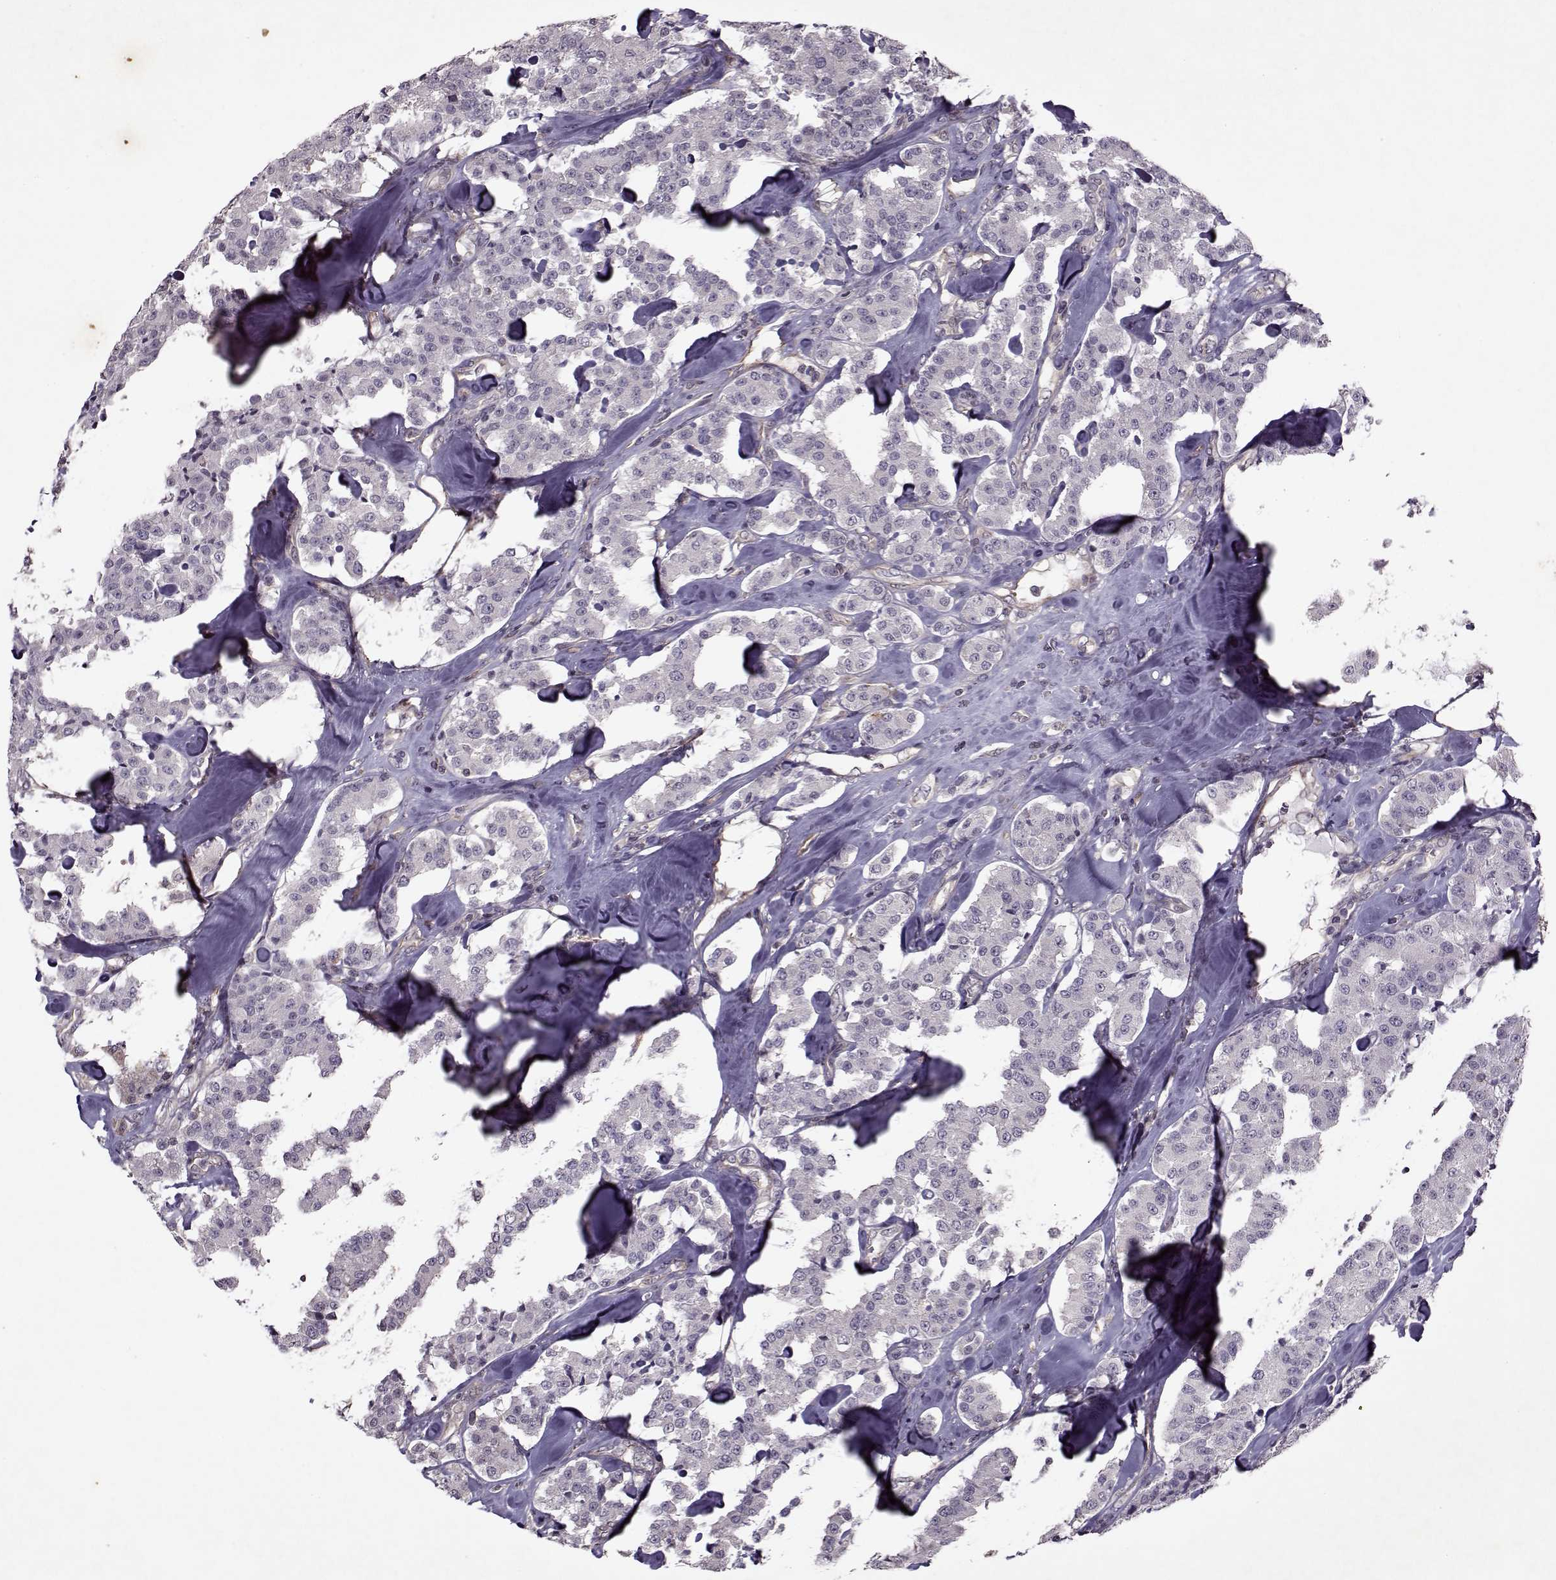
{"staining": {"intensity": "negative", "quantity": "none", "location": "none"}, "tissue": "carcinoid", "cell_type": "Tumor cells", "image_type": "cancer", "snomed": [{"axis": "morphology", "description": "Carcinoid, malignant, NOS"}, {"axis": "topography", "description": "Pancreas"}], "caption": "Immunohistochemistry photomicrograph of neoplastic tissue: malignant carcinoid stained with DAB displays no significant protein staining in tumor cells.", "gene": "KRT9", "patient": {"sex": "male", "age": 41}}